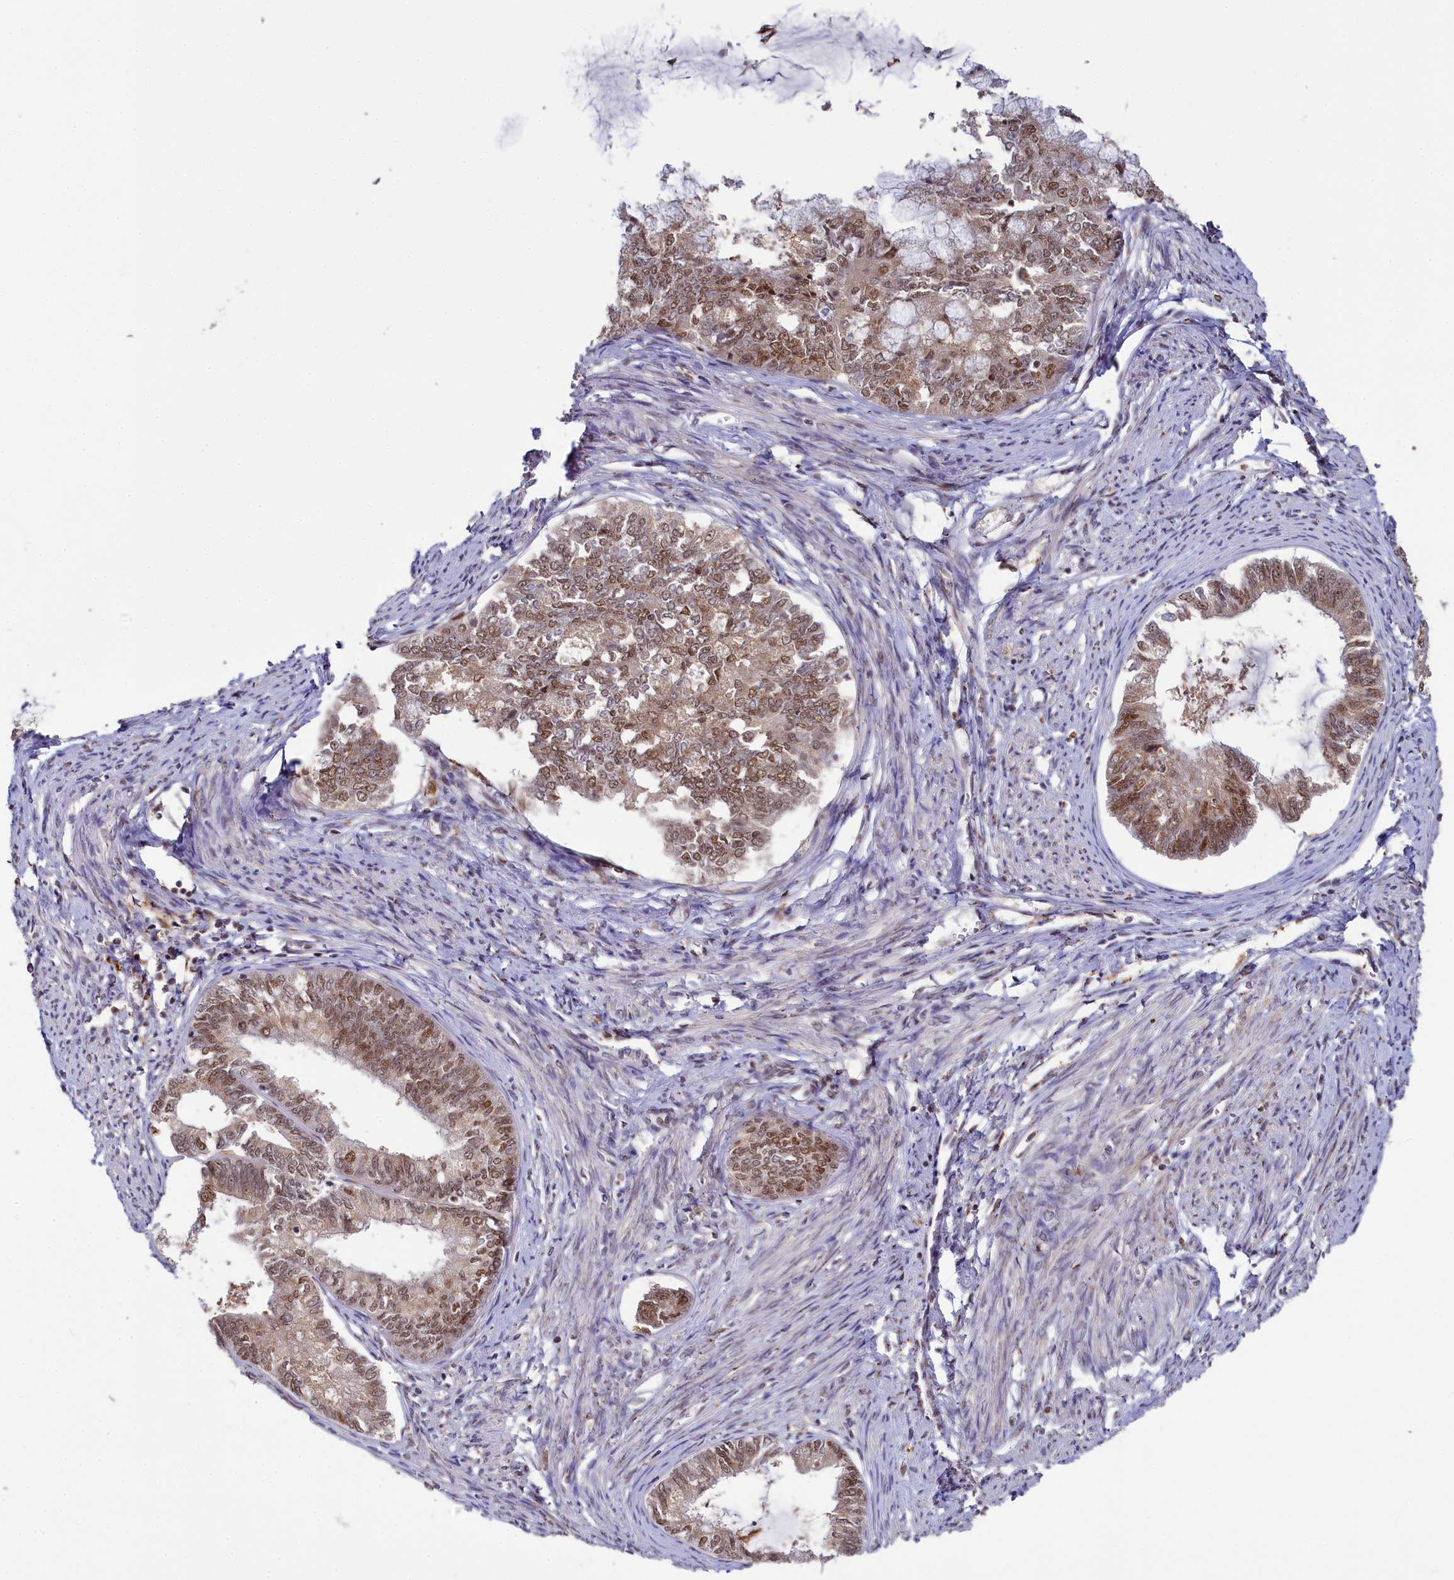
{"staining": {"intensity": "moderate", "quantity": ">75%", "location": "cytoplasmic/membranous,nuclear"}, "tissue": "endometrial cancer", "cell_type": "Tumor cells", "image_type": "cancer", "snomed": [{"axis": "morphology", "description": "Adenocarcinoma, NOS"}, {"axis": "topography", "description": "Endometrium"}], "caption": "A brown stain labels moderate cytoplasmic/membranous and nuclear staining of a protein in human endometrial cancer tumor cells.", "gene": "PPHLN1", "patient": {"sex": "female", "age": 86}}